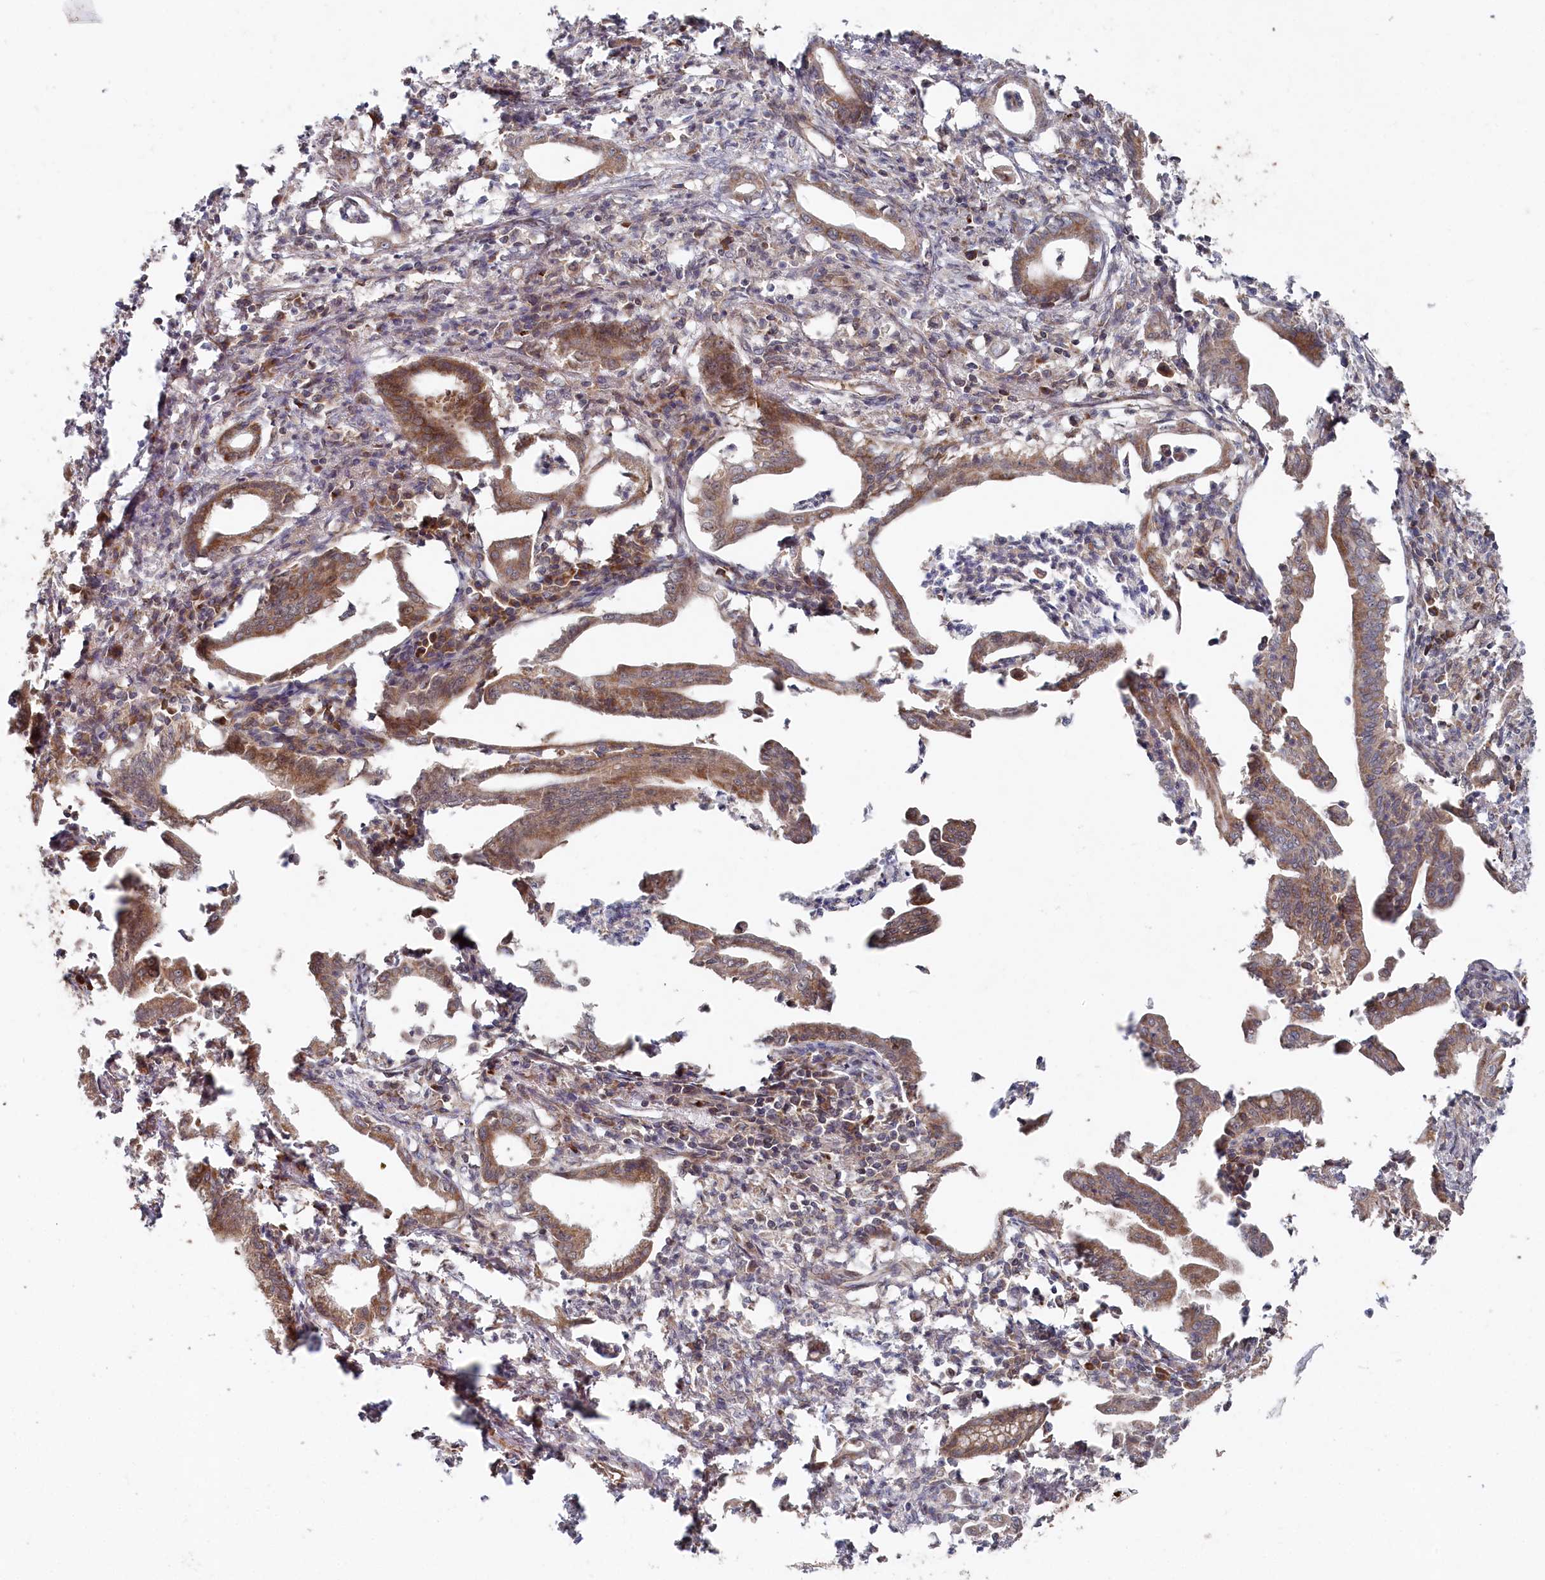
{"staining": {"intensity": "moderate", "quantity": ">75%", "location": "cytoplasmic/membranous"}, "tissue": "pancreatic cancer", "cell_type": "Tumor cells", "image_type": "cancer", "snomed": [{"axis": "morphology", "description": "Adenocarcinoma, NOS"}, {"axis": "topography", "description": "Pancreas"}], "caption": "High-magnification brightfield microscopy of adenocarcinoma (pancreatic) stained with DAB (3,3'-diaminobenzidine) (brown) and counterstained with hematoxylin (blue). tumor cells exhibit moderate cytoplasmic/membranous expression is identified in approximately>75% of cells.", "gene": "WAPL", "patient": {"sex": "female", "age": 55}}